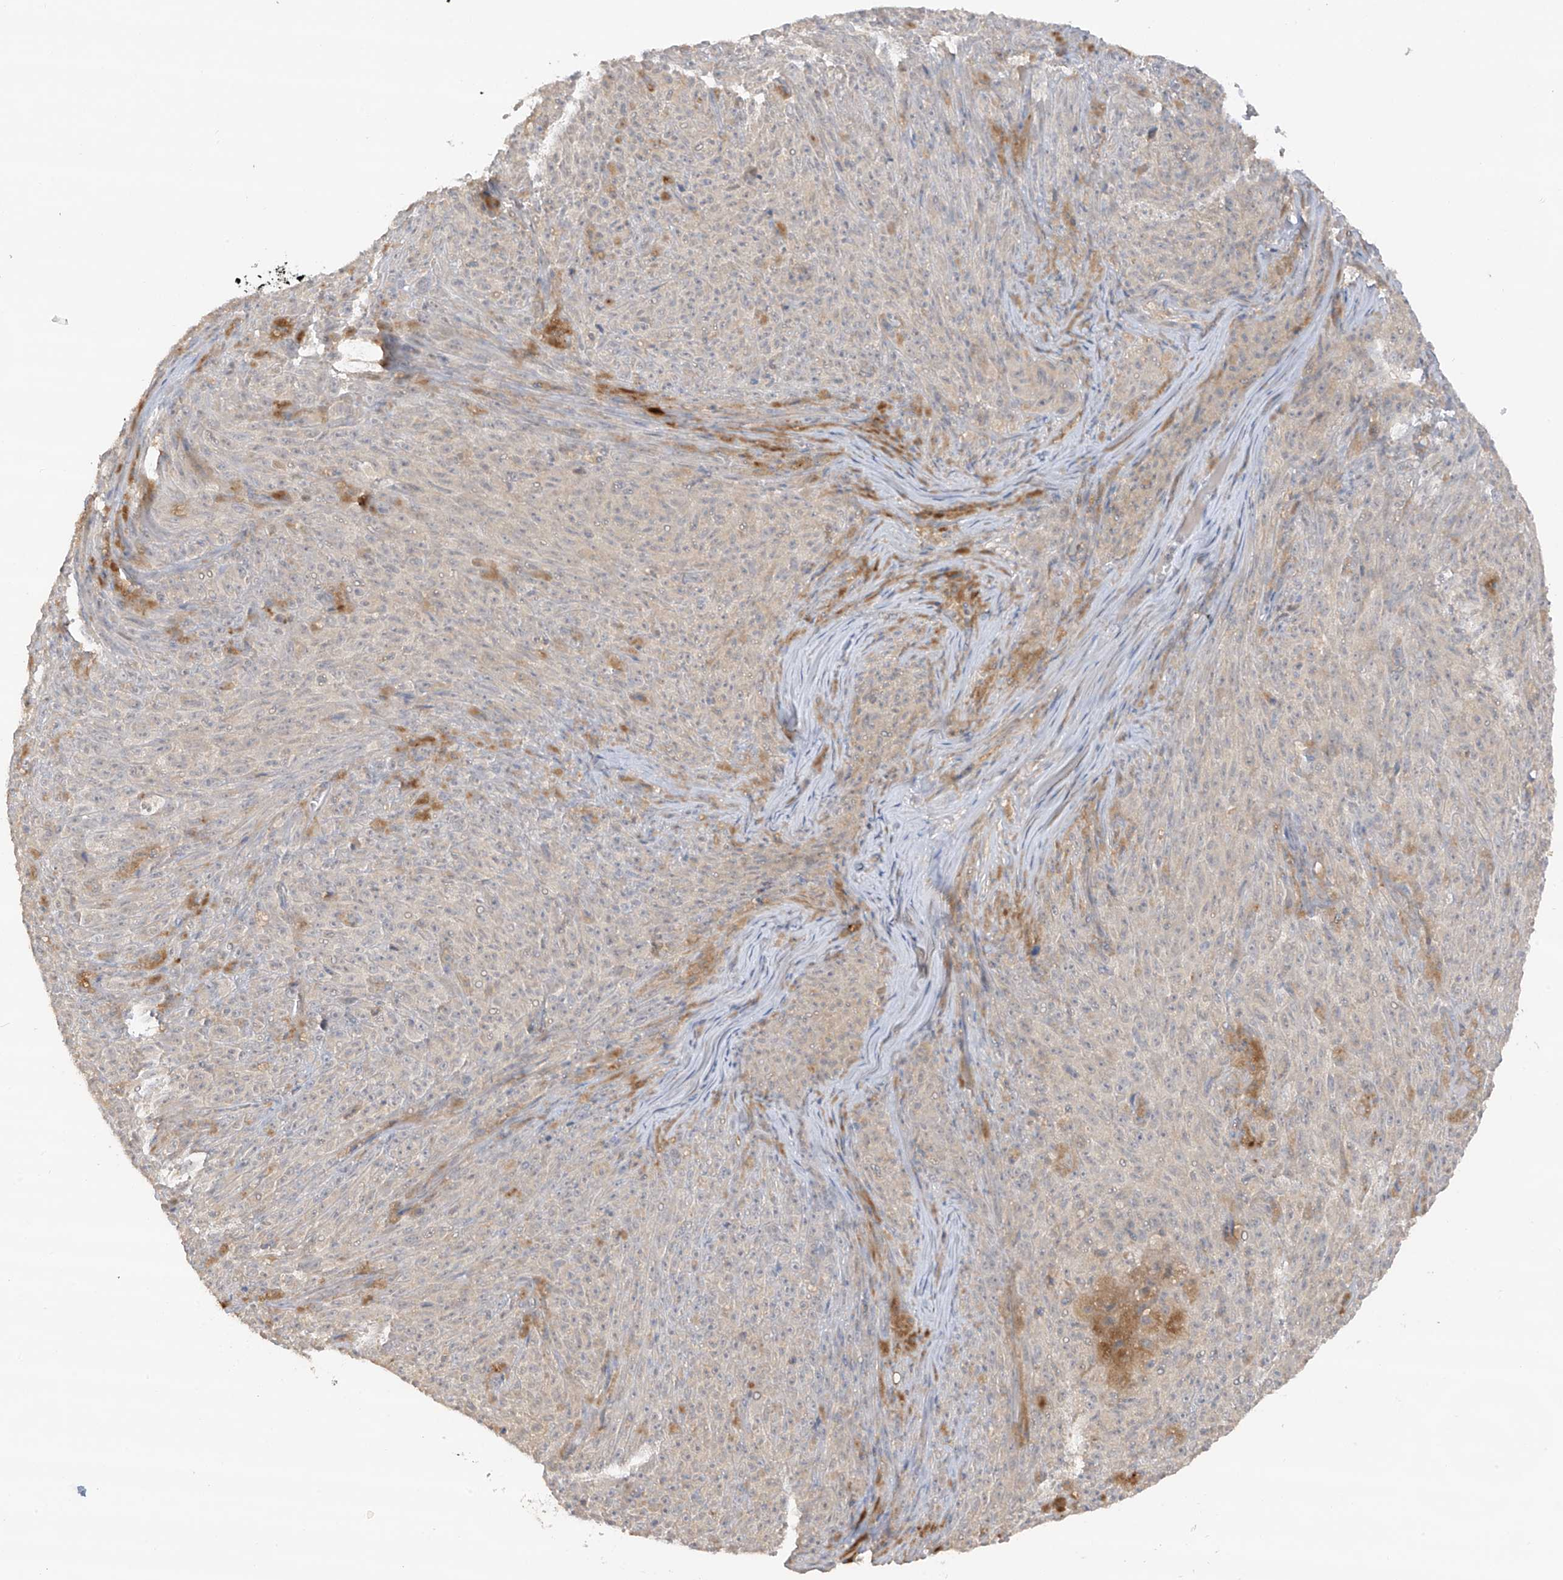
{"staining": {"intensity": "negative", "quantity": "none", "location": "none"}, "tissue": "melanoma", "cell_type": "Tumor cells", "image_type": "cancer", "snomed": [{"axis": "morphology", "description": "Malignant melanoma, NOS"}, {"axis": "topography", "description": "Skin"}], "caption": "Malignant melanoma was stained to show a protein in brown. There is no significant staining in tumor cells.", "gene": "ANGEL2", "patient": {"sex": "female", "age": 82}}